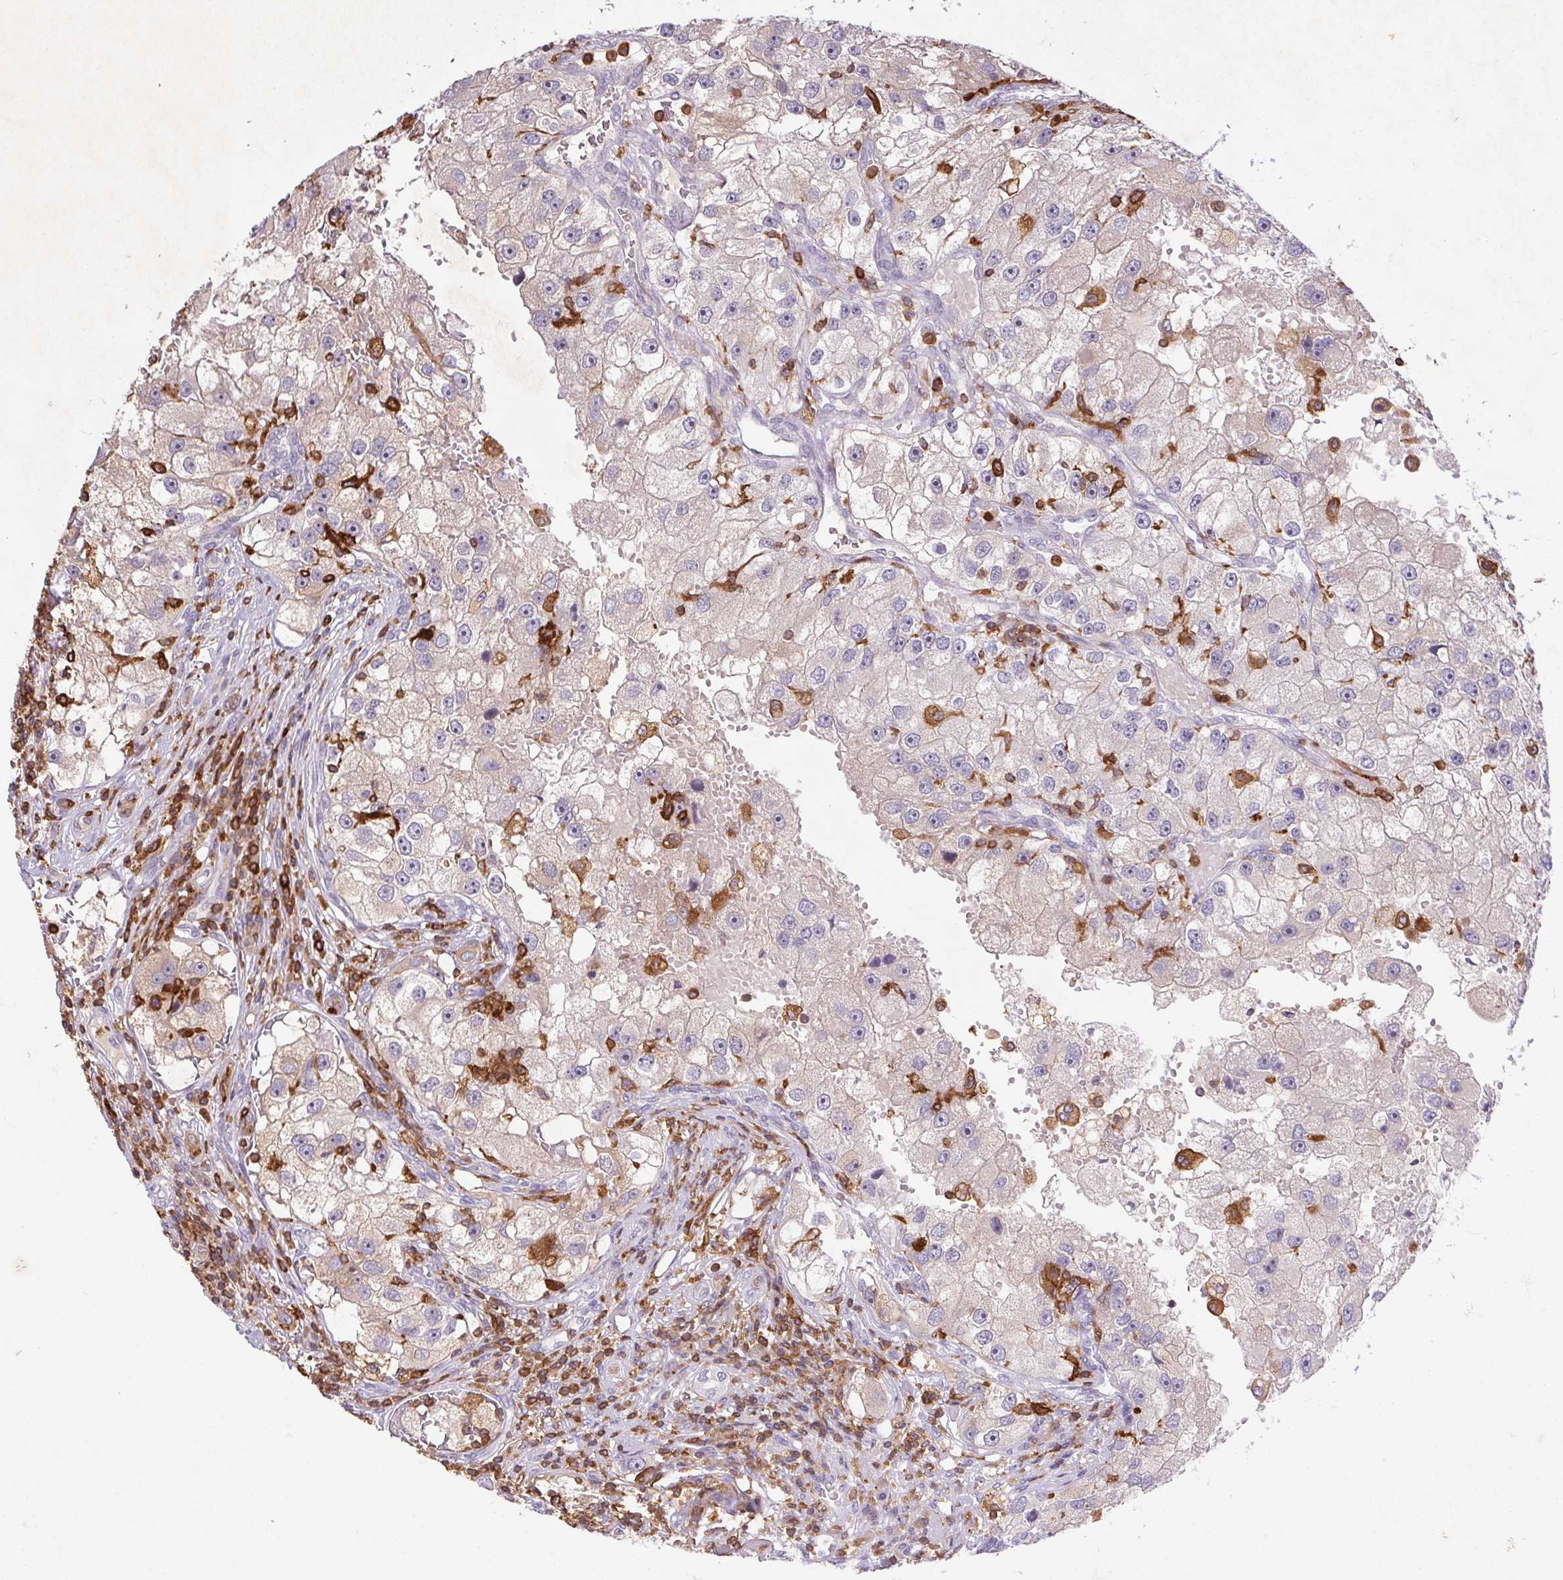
{"staining": {"intensity": "weak", "quantity": "25%-75%", "location": "cytoplasmic/membranous"}, "tissue": "renal cancer", "cell_type": "Tumor cells", "image_type": "cancer", "snomed": [{"axis": "morphology", "description": "Adenocarcinoma, NOS"}, {"axis": "topography", "description": "Kidney"}], "caption": "There is low levels of weak cytoplasmic/membranous positivity in tumor cells of renal adenocarcinoma, as demonstrated by immunohistochemical staining (brown color).", "gene": "APBB1IP", "patient": {"sex": "male", "age": 63}}